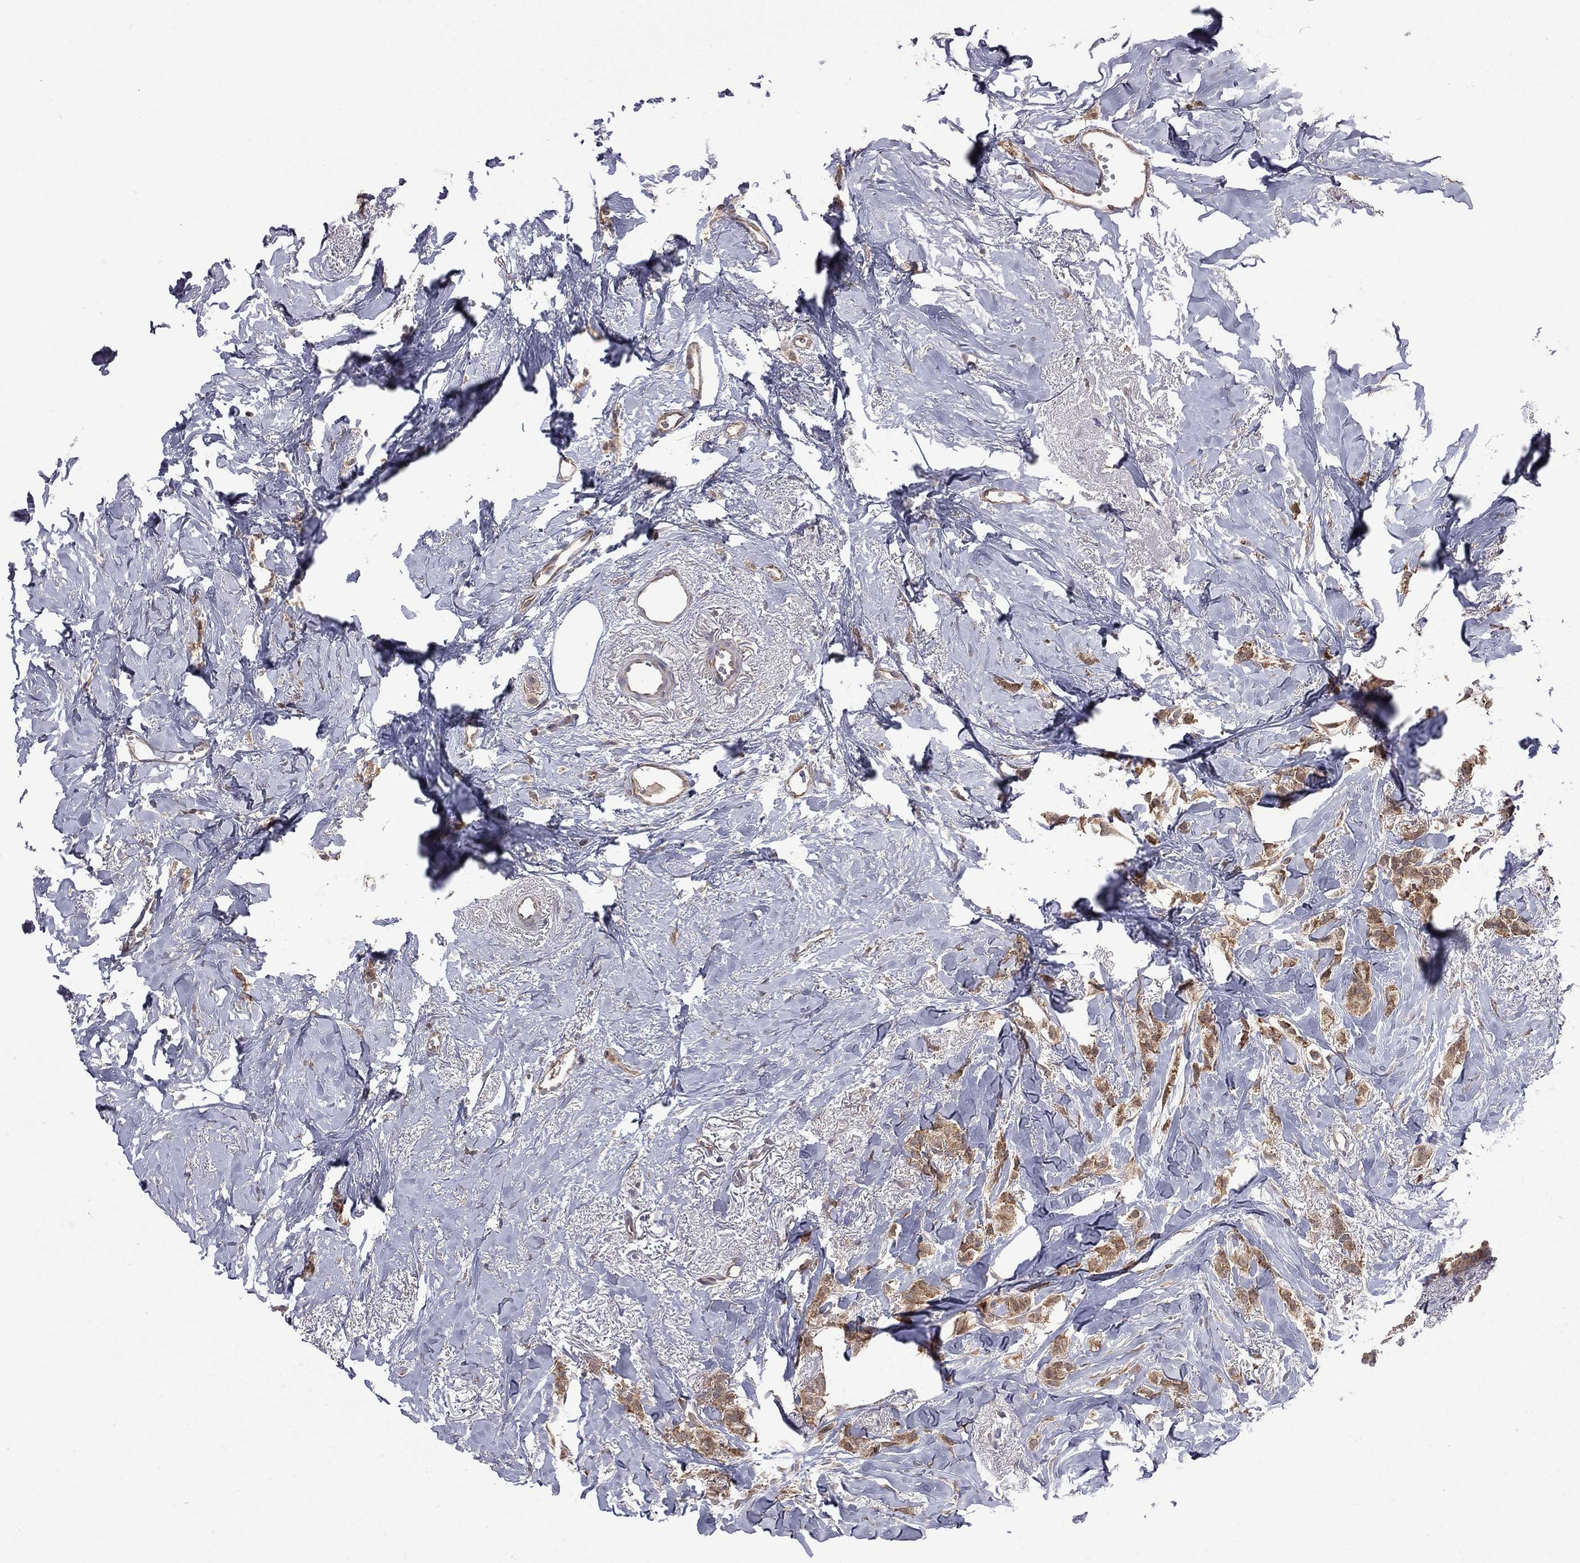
{"staining": {"intensity": "moderate", "quantity": ">75%", "location": "cytoplasmic/membranous"}, "tissue": "breast cancer", "cell_type": "Tumor cells", "image_type": "cancer", "snomed": [{"axis": "morphology", "description": "Duct carcinoma"}, {"axis": "topography", "description": "Breast"}], "caption": "A high-resolution histopathology image shows IHC staining of intraductal carcinoma (breast), which reveals moderate cytoplasmic/membranous expression in about >75% of tumor cells. Using DAB (3,3'-diaminobenzidine) (brown) and hematoxylin (blue) stains, captured at high magnification using brightfield microscopy.", "gene": "NAA50", "patient": {"sex": "female", "age": 85}}